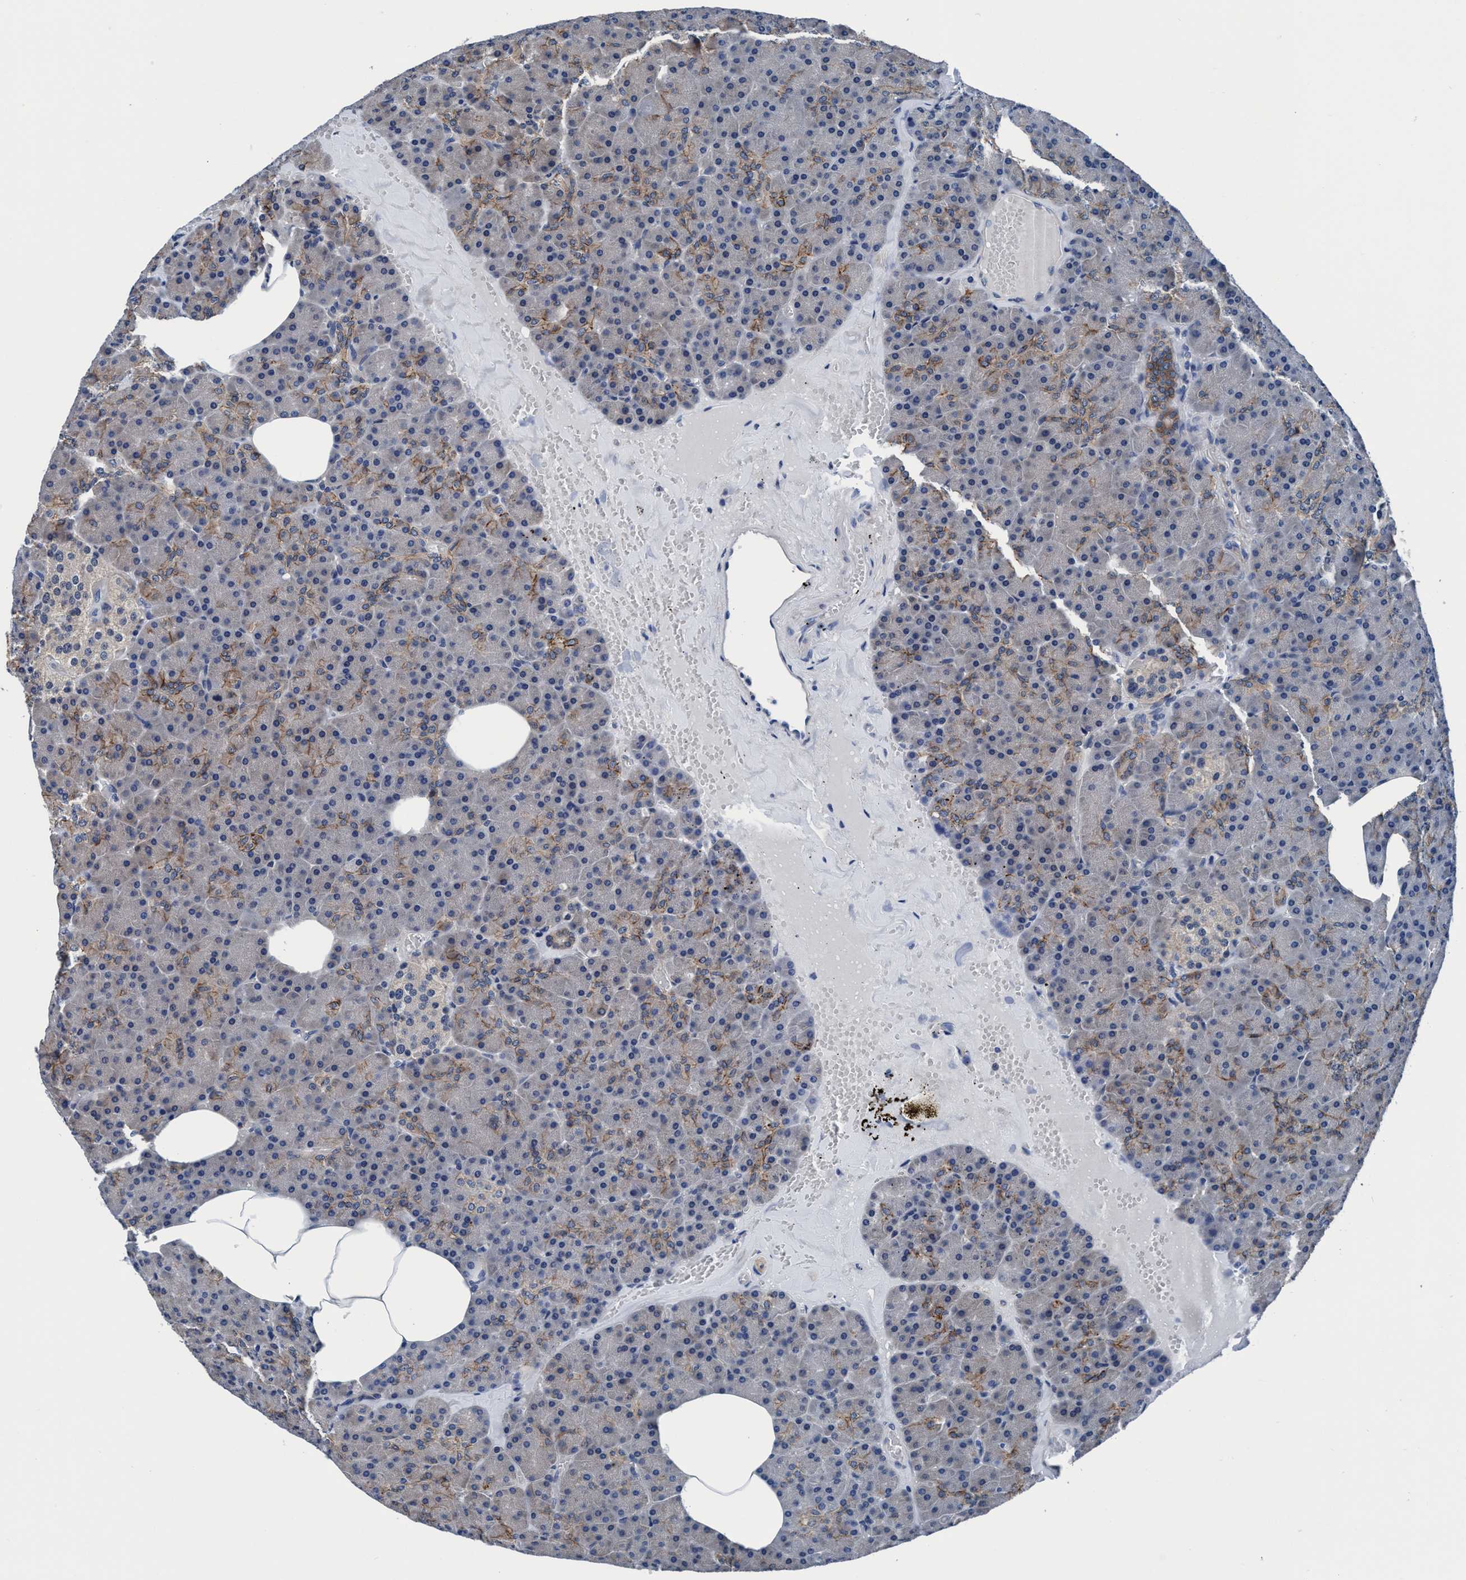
{"staining": {"intensity": "moderate", "quantity": "<25%", "location": "cytoplasmic/membranous"}, "tissue": "pancreas", "cell_type": "Exocrine glandular cells", "image_type": "normal", "snomed": [{"axis": "morphology", "description": "Normal tissue, NOS"}, {"axis": "morphology", "description": "Carcinoid, malignant, NOS"}, {"axis": "topography", "description": "Pancreas"}], "caption": "A low amount of moderate cytoplasmic/membranous expression is present in about <25% of exocrine glandular cells in benign pancreas.", "gene": "TMEM94", "patient": {"sex": "female", "age": 35}}